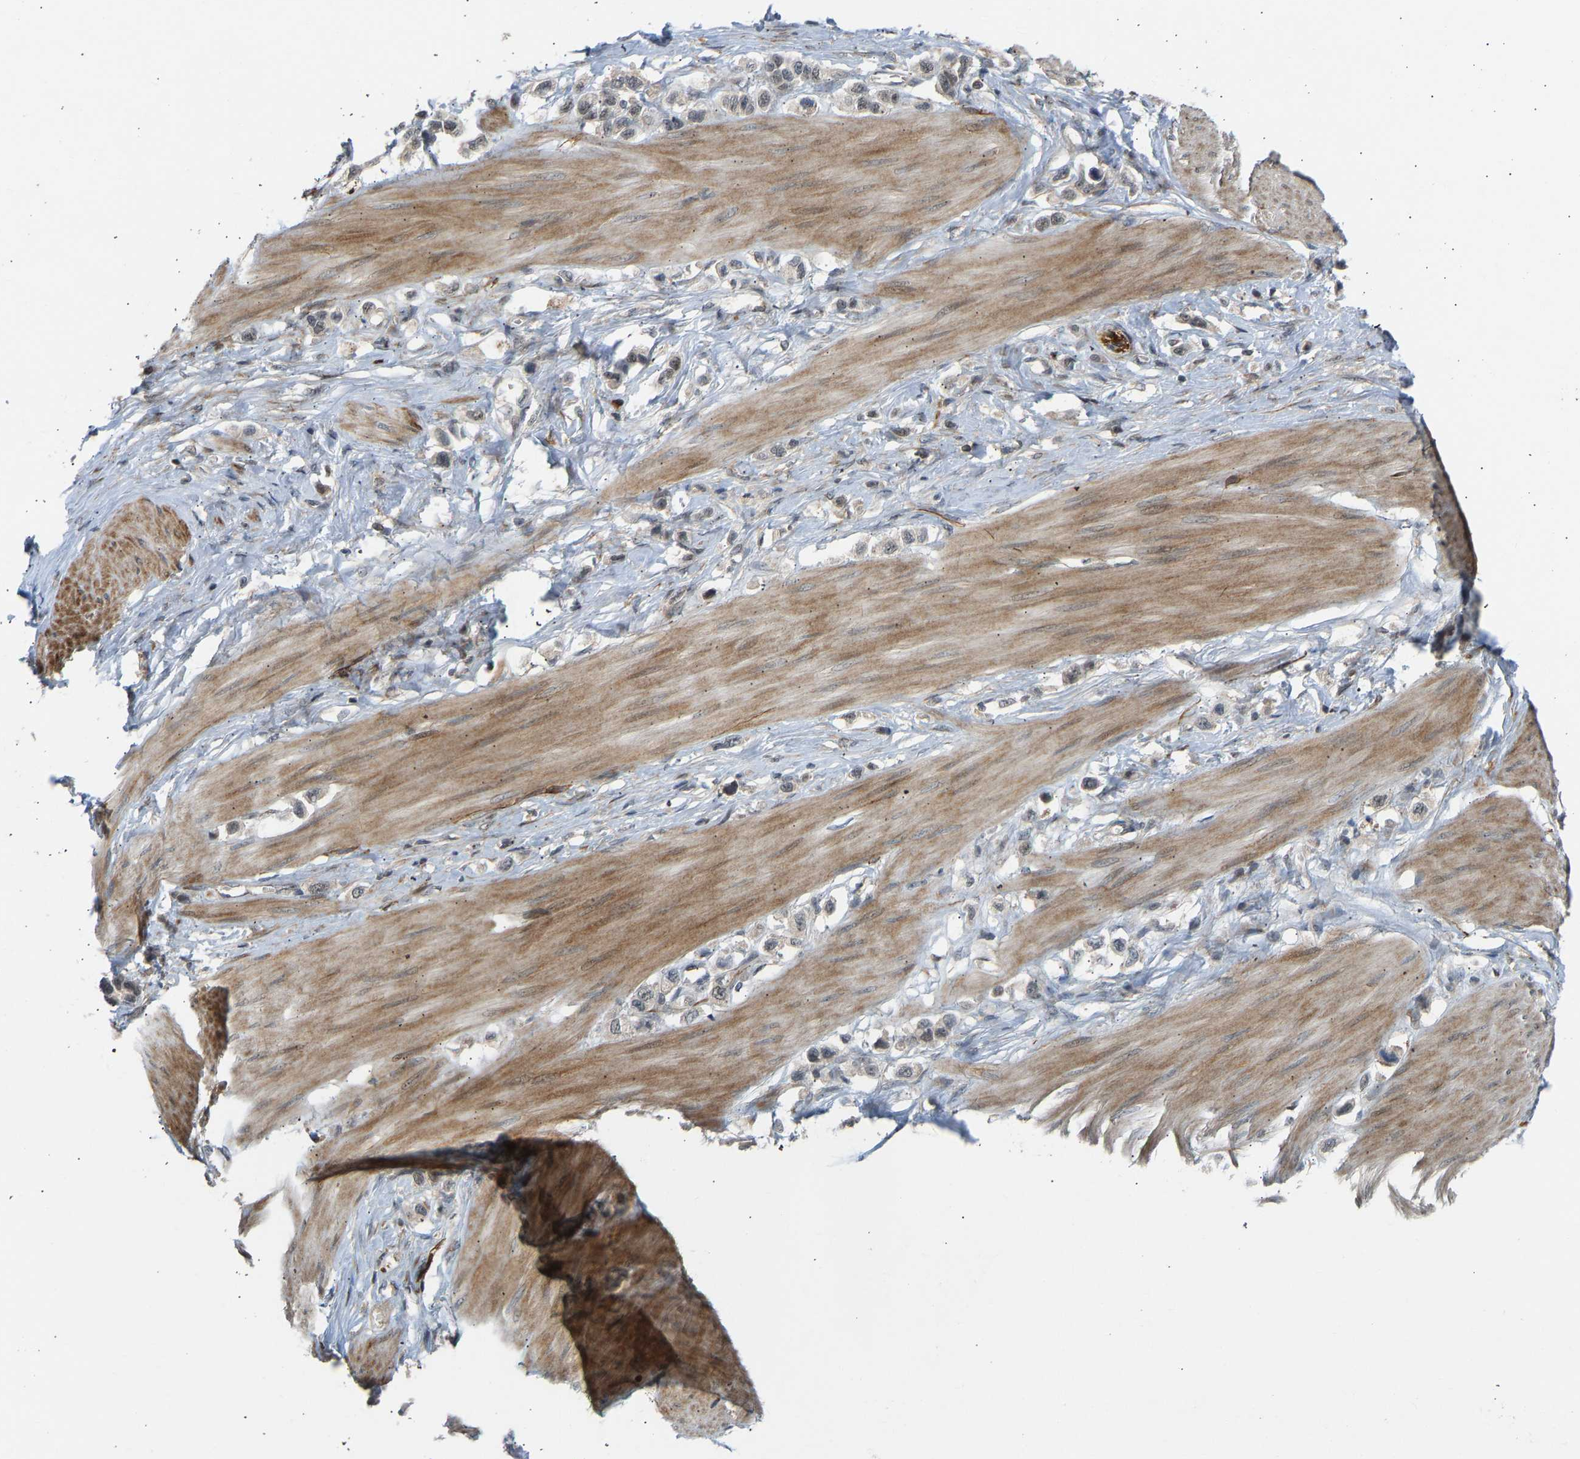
{"staining": {"intensity": "negative", "quantity": "none", "location": "none"}, "tissue": "stomach cancer", "cell_type": "Tumor cells", "image_type": "cancer", "snomed": [{"axis": "morphology", "description": "Adenocarcinoma, NOS"}, {"axis": "topography", "description": "Stomach"}], "caption": "High power microscopy image of an immunohistochemistry (IHC) image of stomach cancer, revealing no significant expression in tumor cells.", "gene": "BAG1", "patient": {"sex": "female", "age": 65}}